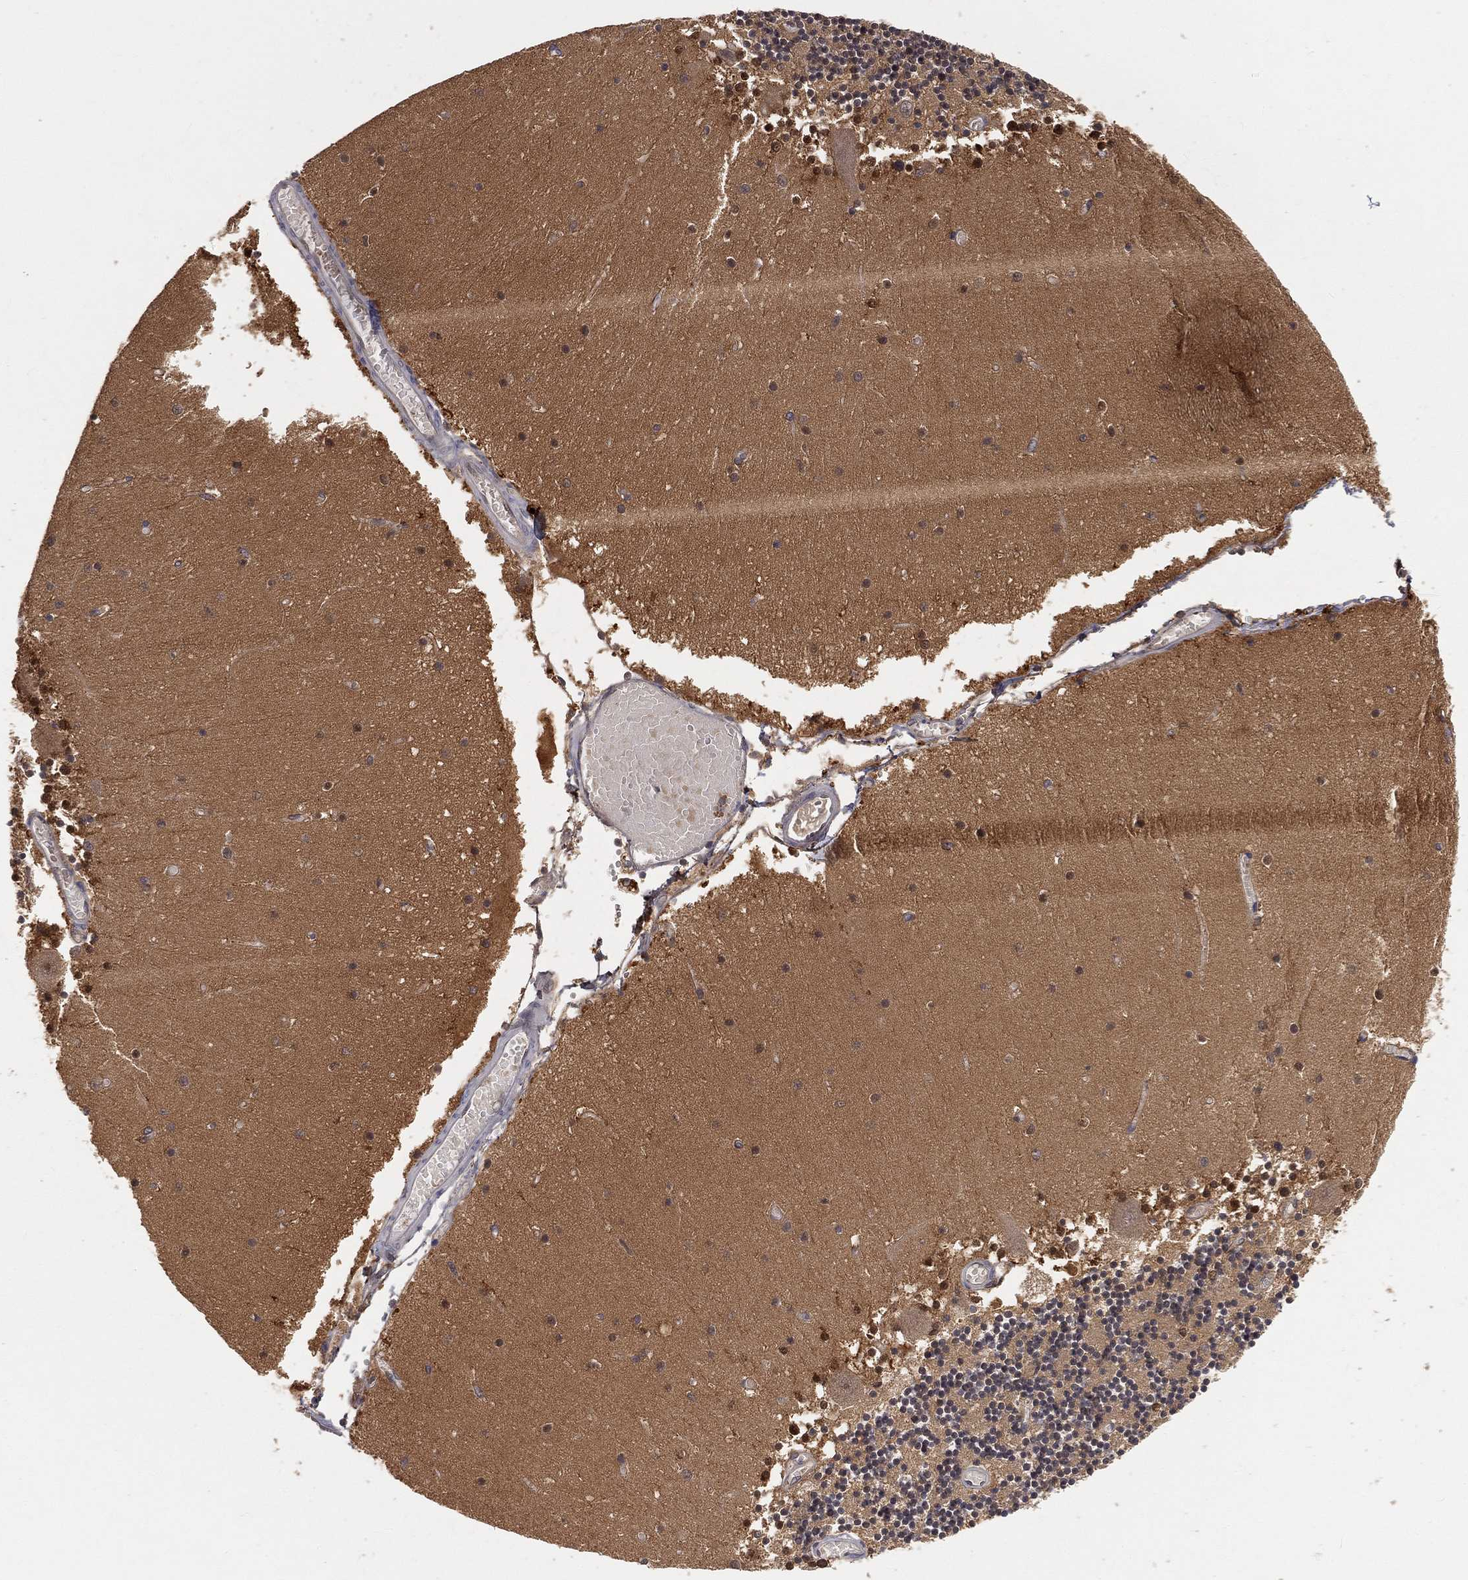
{"staining": {"intensity": "strong", "quantity": "<25%", "location": "cytoplasmic/membranous,nuclear"}, "tissue": "cerebellum", "cell_type": "Cells in granular layer", "image_type": "normal", "snomed": [{"axis": "morphology", "description": "Normal tissue, NOS"}, {"axis": "topography", "description": "Cerebellum"}], "caption": "IHC of normal human cerebellum shows medium levels of strong cytoplasmic/membranous,nuclear expression in about <25% of cells in granular layer. Using DAB (3,3'-diaminobenzidine) (brown) and hematoxylin (blue) stains, captured at high magnification using brightfield microscopy.", "gene": "MAPK1", "patient": {"sex": "female", "age": 28}}